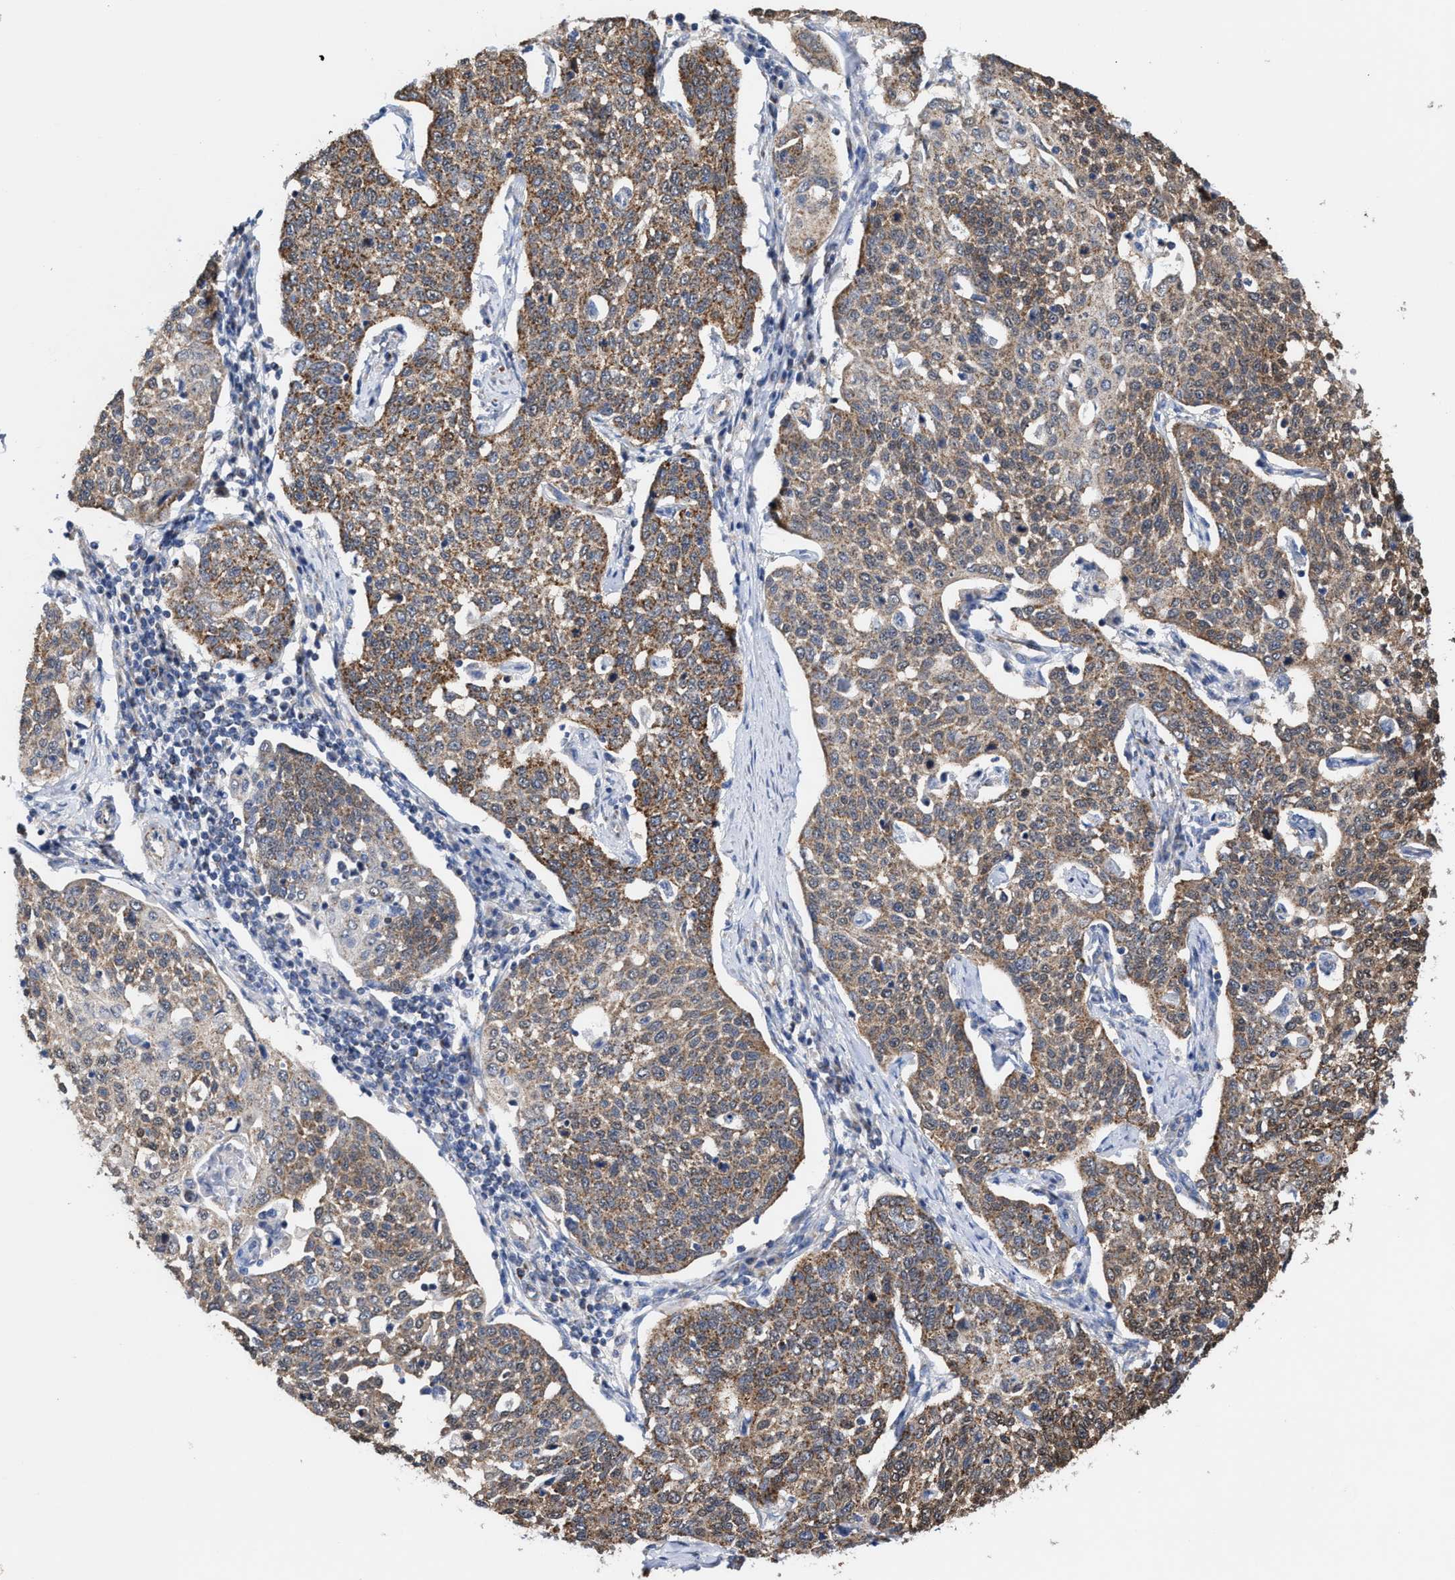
{"staining": {"intensity": "moderate", "quantity": ">75%", "location": "cytoplasmic/membranous"}, "tissue": "cervical cancer", "cell_type": "Tumor cells", "image_type": "cancer", "snomed": [{"axis": "morphology", "description": "Squamous cell carcinoma, NOS"}, {"axis": "topography", "description": "Cervix"}], "caption": "Protein expression analysis of cervical squamous cell carcinoma displays moderate cytoplasmic/membranous expression in approximately >75% of tumor cells.", "gene": "MECR", "patient": {"sex": "female", "age": 34}}